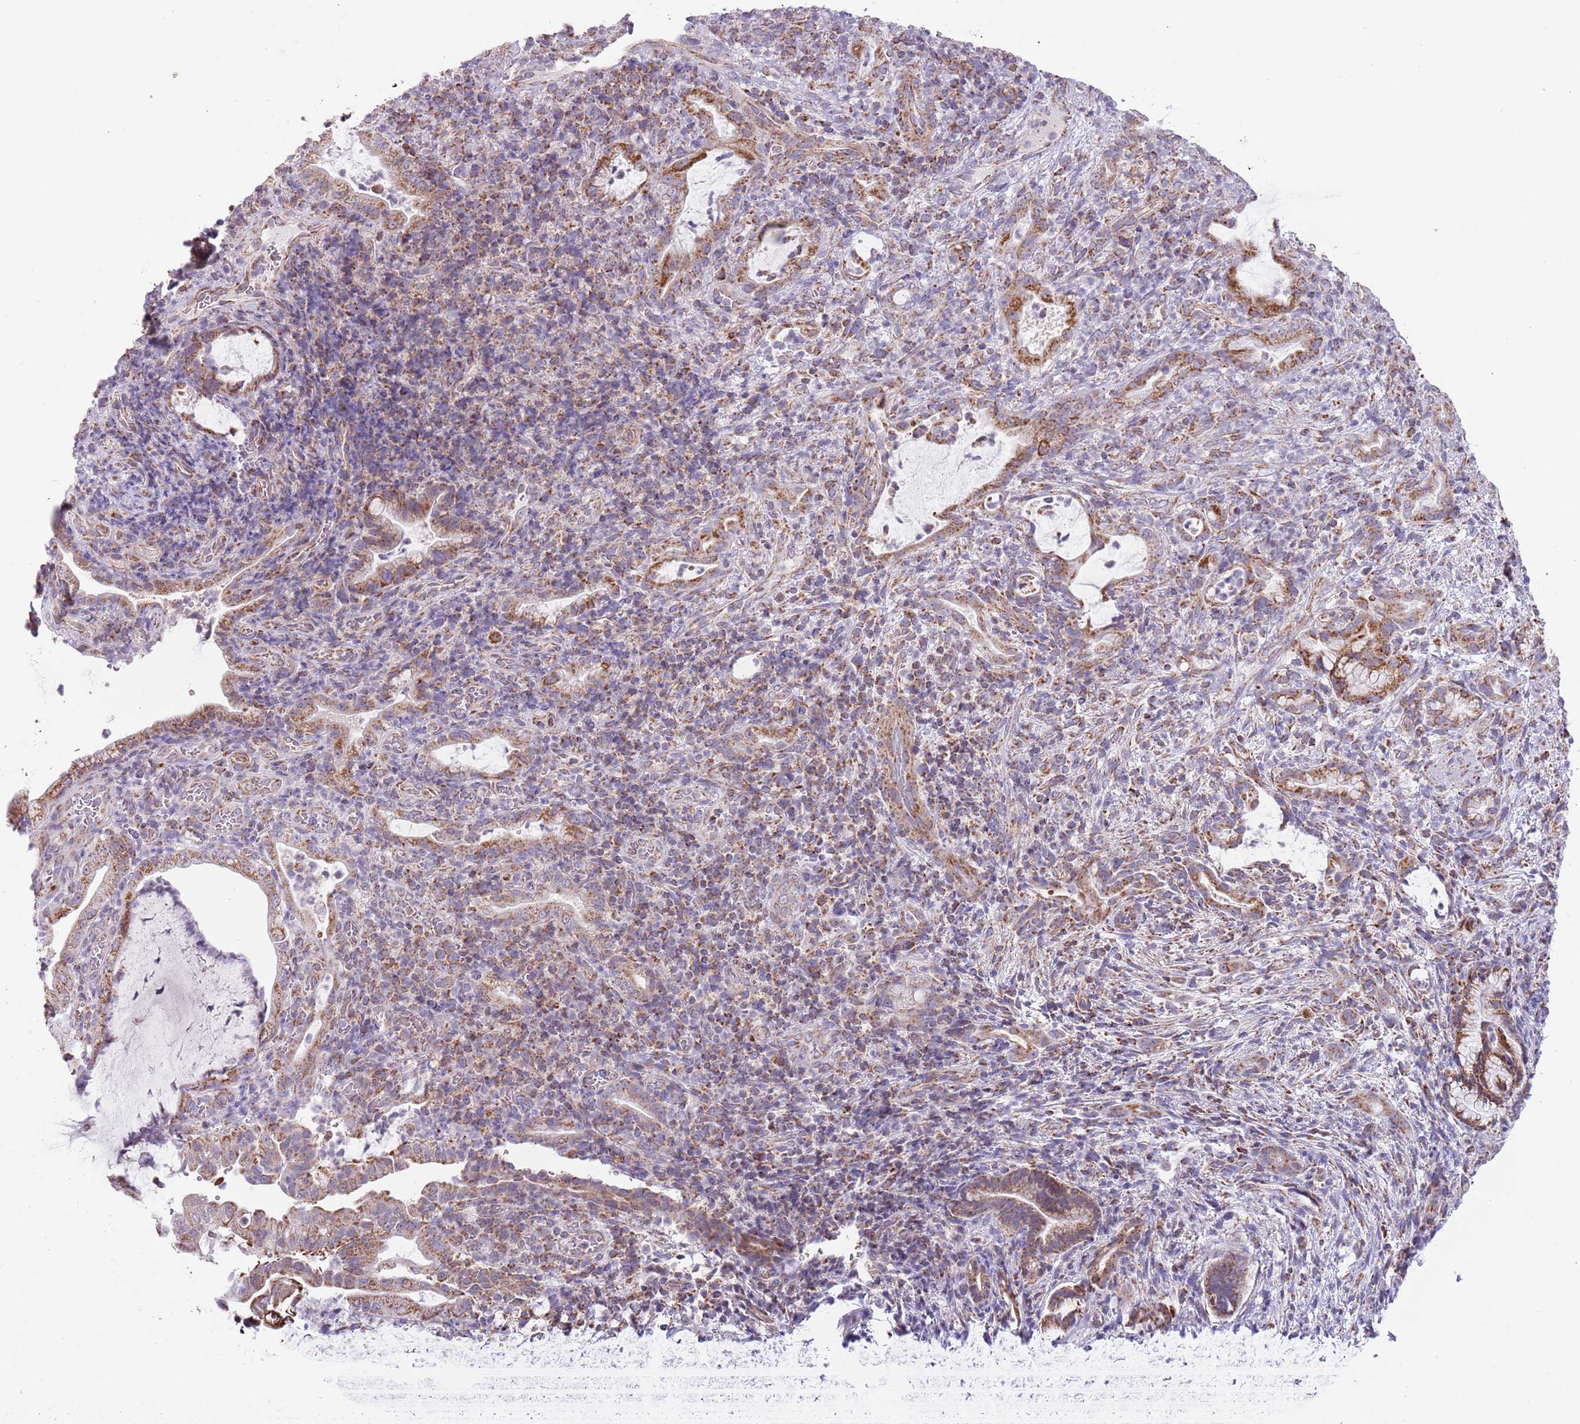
{"staining": {"intensity": "moderate", "quantity": ">75%", "location": "cytoplasmic/membranous"}, "tissue": "pancreatic cancer", "cell_type": "Tumor cells", "image_type": "cancer", "snomed": [{"axis": "morphology", "description": "Normal tissue, NOS"}, {"axis": "morphology", "description": "Adenocarcinoma, NOS"}, {"axis": "topography", "description": "Pancreas"}], "caption": "A micrograph of human pancreatic adenocarcinoma stained for a protein reveals moderate cytoplasmic/membranous brown staining in tumor cells.", "gene": "LHX6", "patient": {"sex": "female", "age": 55}}